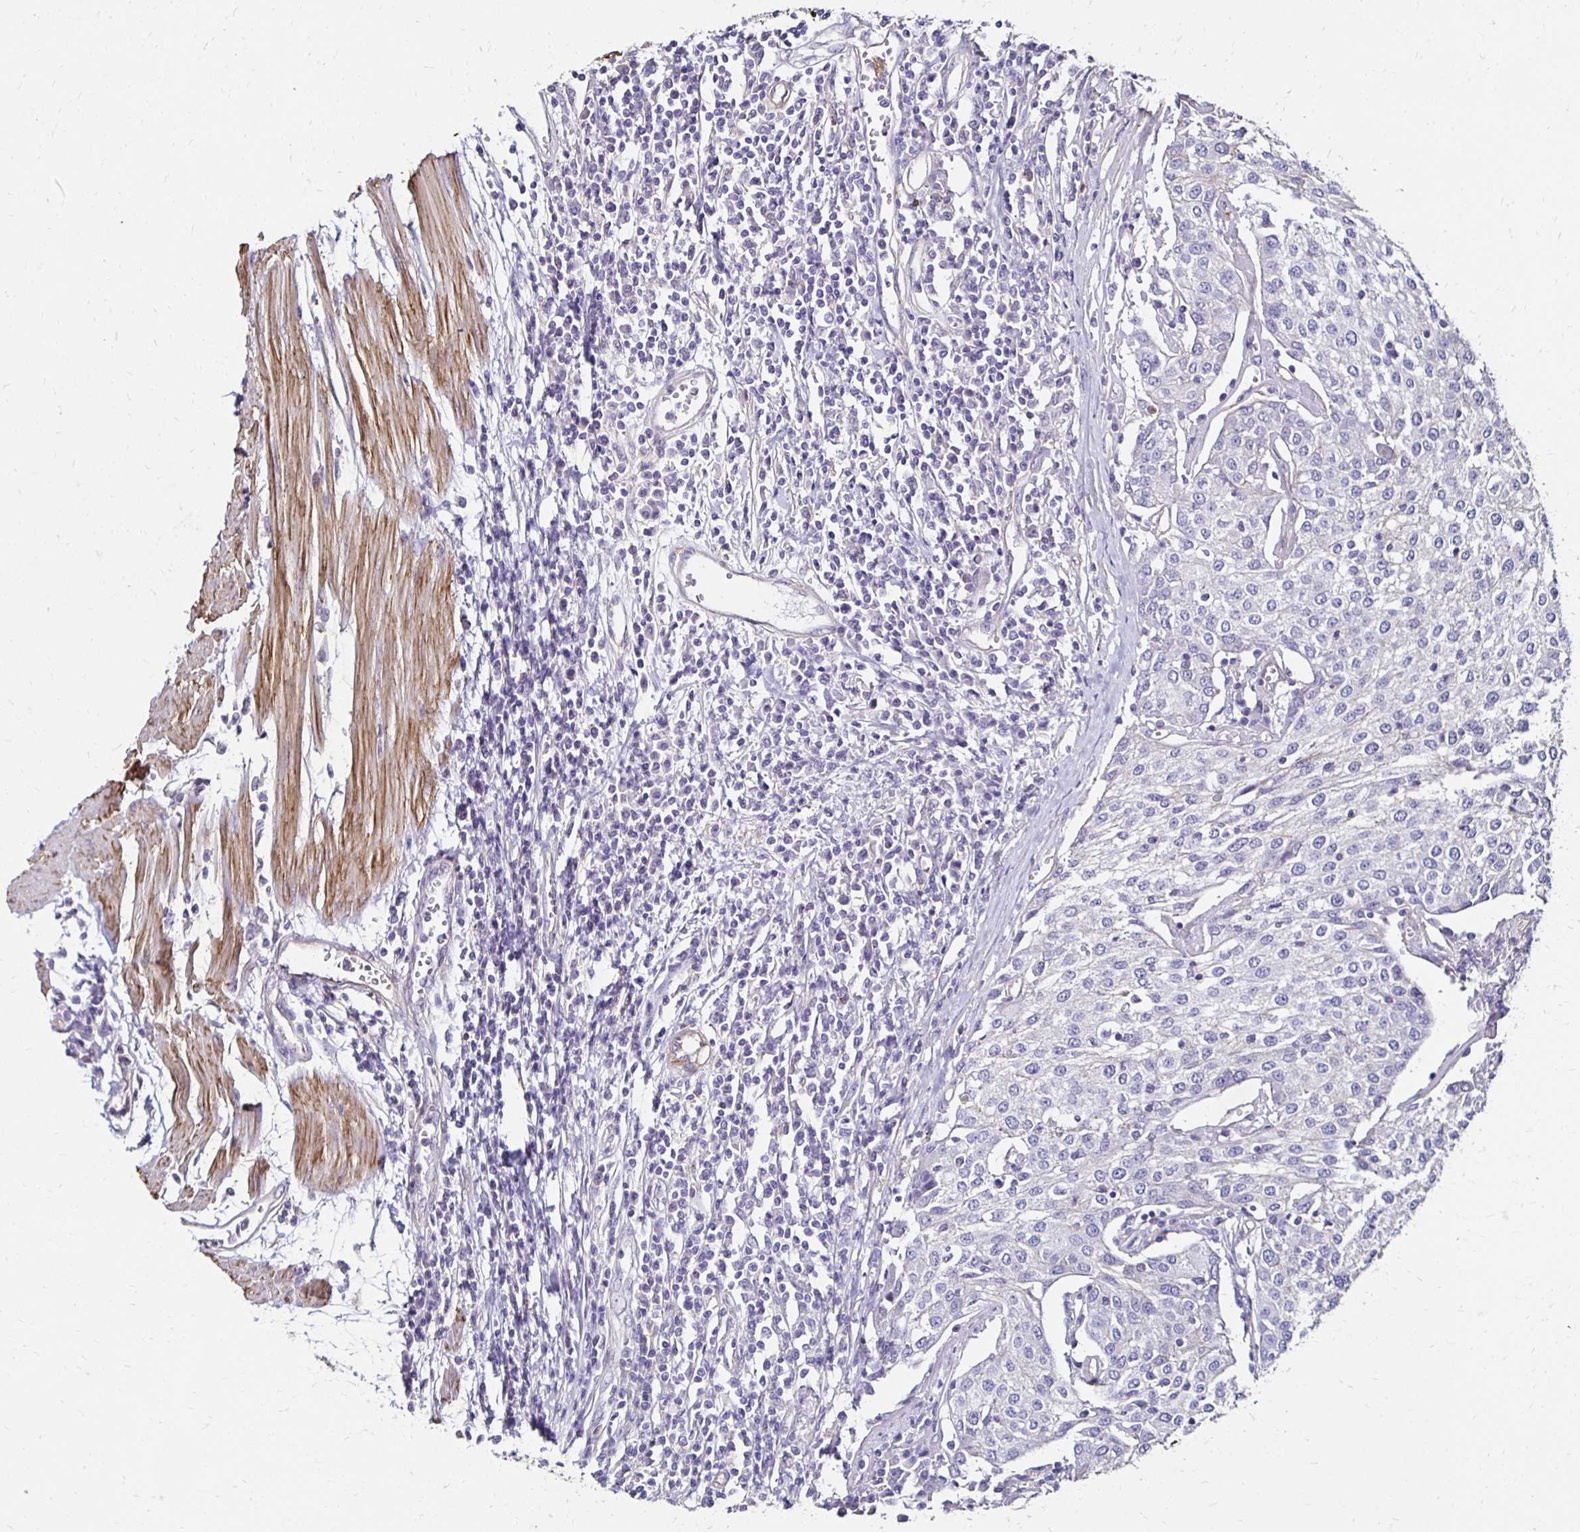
{"staining": {"intensity": "negative", "quantity": "none", "location": "none"}, "tissue": "urothelial cancer", "cell_type": "Tumor cells", "image_type": "cancer", "snomed": [{"axis": "morphology", "description": "Urothelial carcinoma, High grade"}, {"axis": "topography", "description": "Urinary bladder"}], "caption": "Immunohistochemical staining of urothelial carcinoma (high-grade) exhibits no significant staining in tumor cells.", "gene": "ITGB1", "patient": {"sex": "female", "age": 85}}